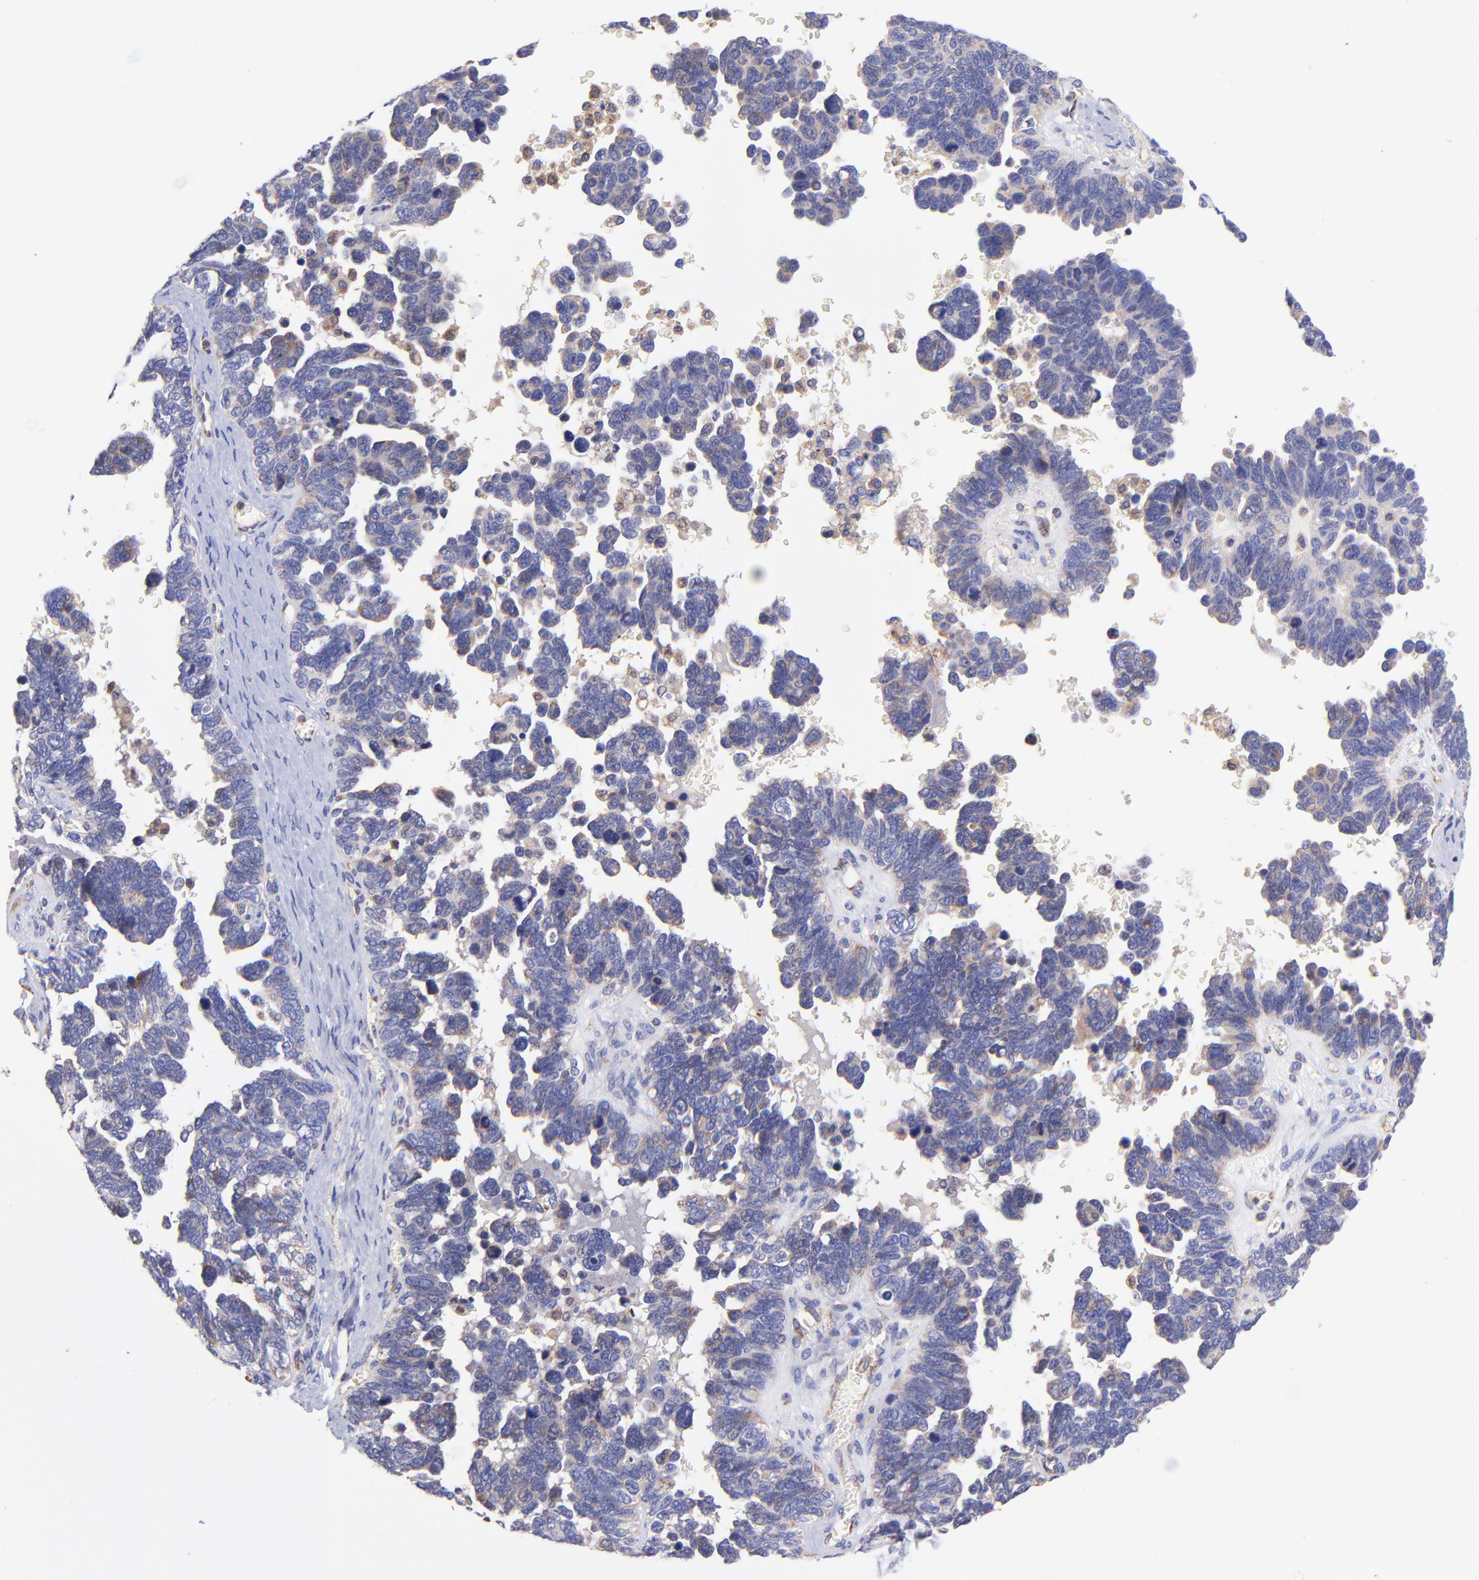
{"staining": {"intensity": "weak", "quantity": "25%-75%", "location": "cytoplasmic/membranous"}, "tissue": "ovarian cancer", "cell_type": "Tumor cells", "image_type": "cancer", "snomed": [{"axis": "morphology", "description": "Cystadenocarcinoma, serous, NOS"}, {"axis": "topography", "description": "Ovary"}], "caption": "Immunohistochemistry (IHC) photomicrograph of ovarian cancer (serous cystadenocarcinoma) stained for a protein (brown), which reveals low levels of weak cytoplasmic/membranous staining in about 25%-75% of tumor cells.", "gene": "PREX1", "patient": {"sex": "female", "age": 69}}